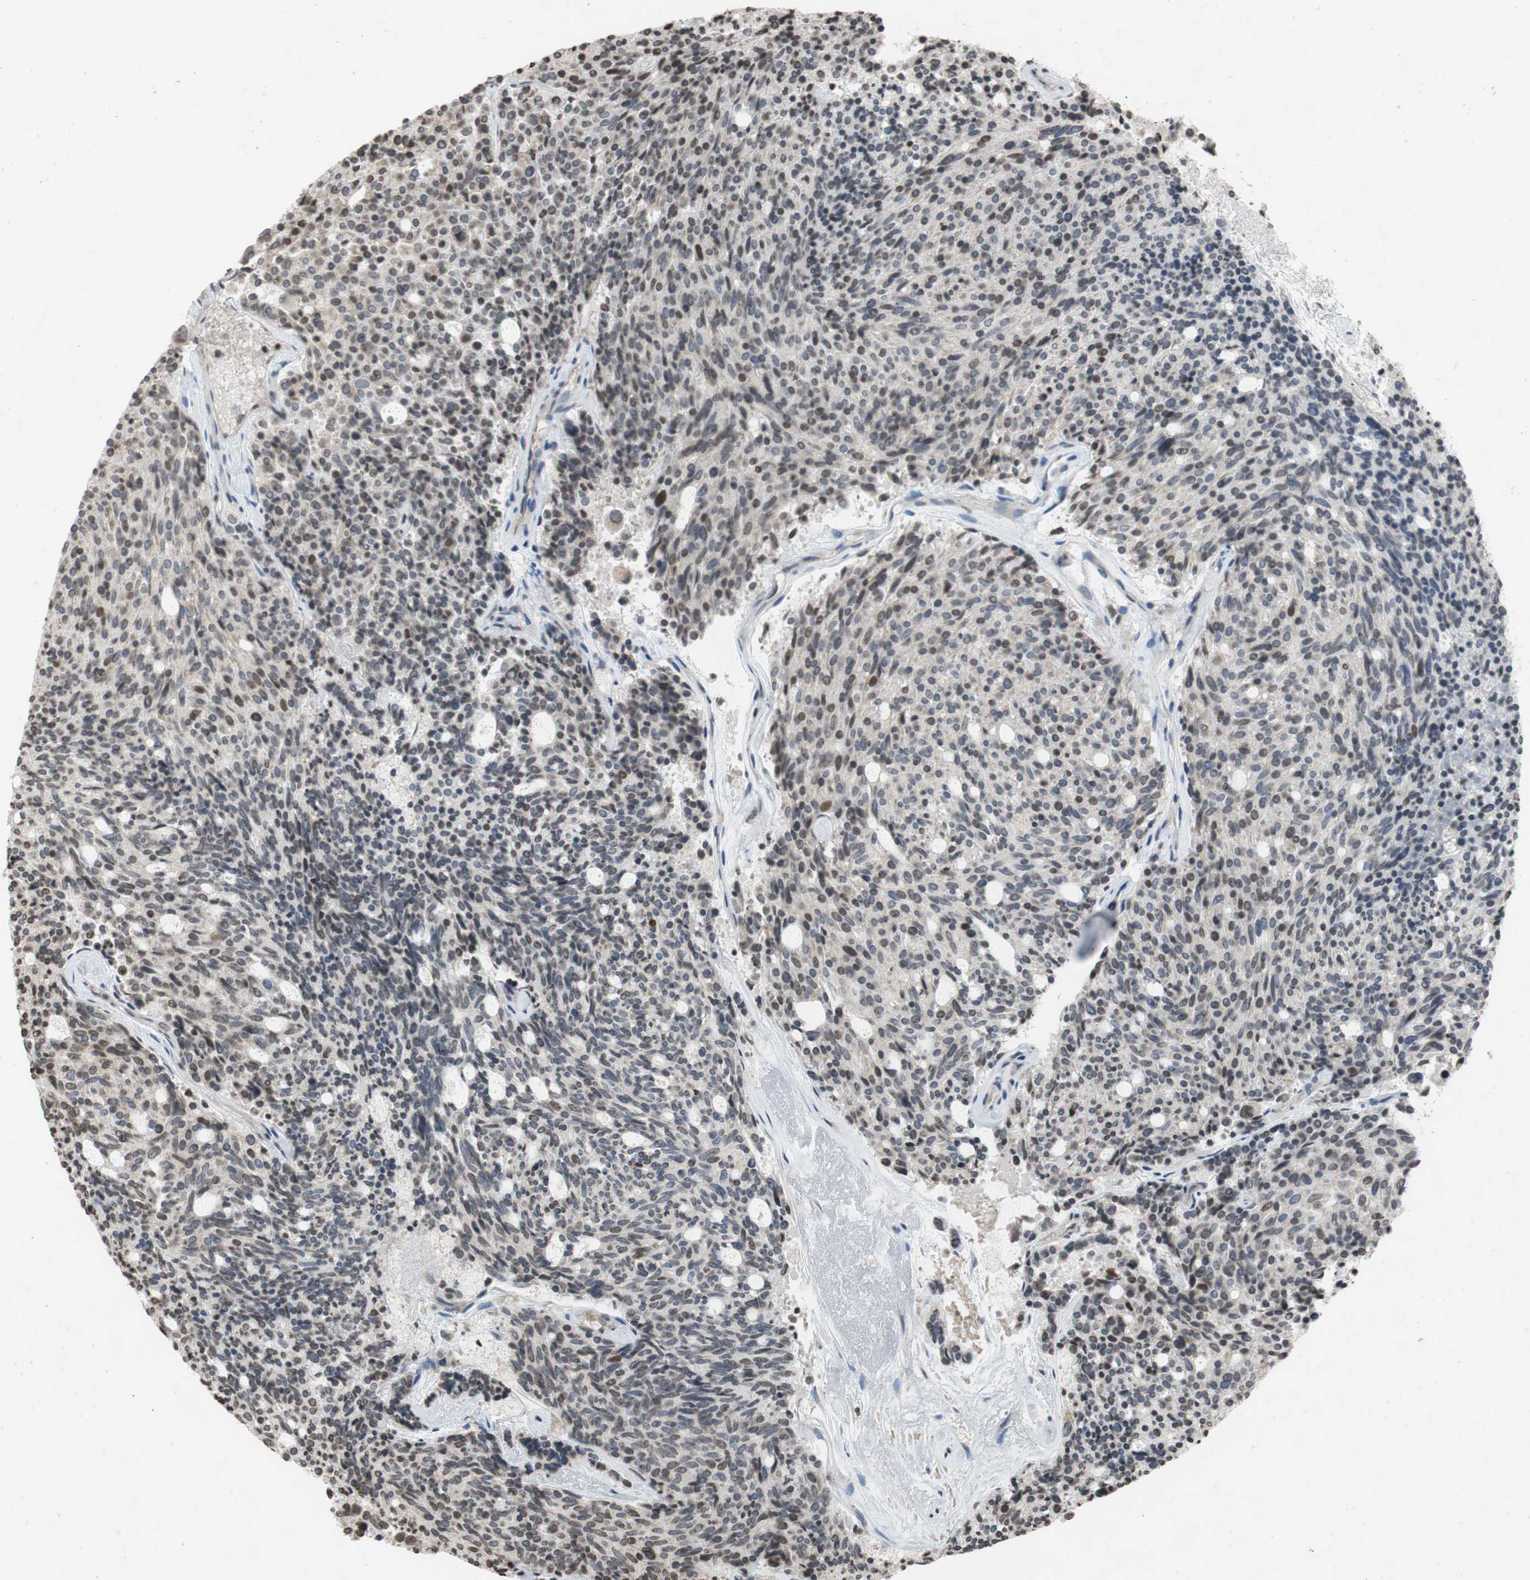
{"staining": {"intensity": "weak", "quantity": "25%-75%", "location": "nuclear"}, "tissue": "carcinoid", "cell_type": "Tumor cells", "image_type": "cancer", "snomed": [{"axis": "morphology", "description": "Carcinoid, malignant, NOS"}, {"axis": "topography", "description": "Pancreas"}], "caption": "Tumor cells exhibit low levels of weak nuclear positivity in about 25%-75% of cells in carcinoid. The staining was performed using DAB (3,3'-diaminobenzidine), with brown indicating positive protein expression. Nuclei are stained blue with hematoxylin.", "gene": "MCM6", "patient": {"sex": "female", "age": 54}}